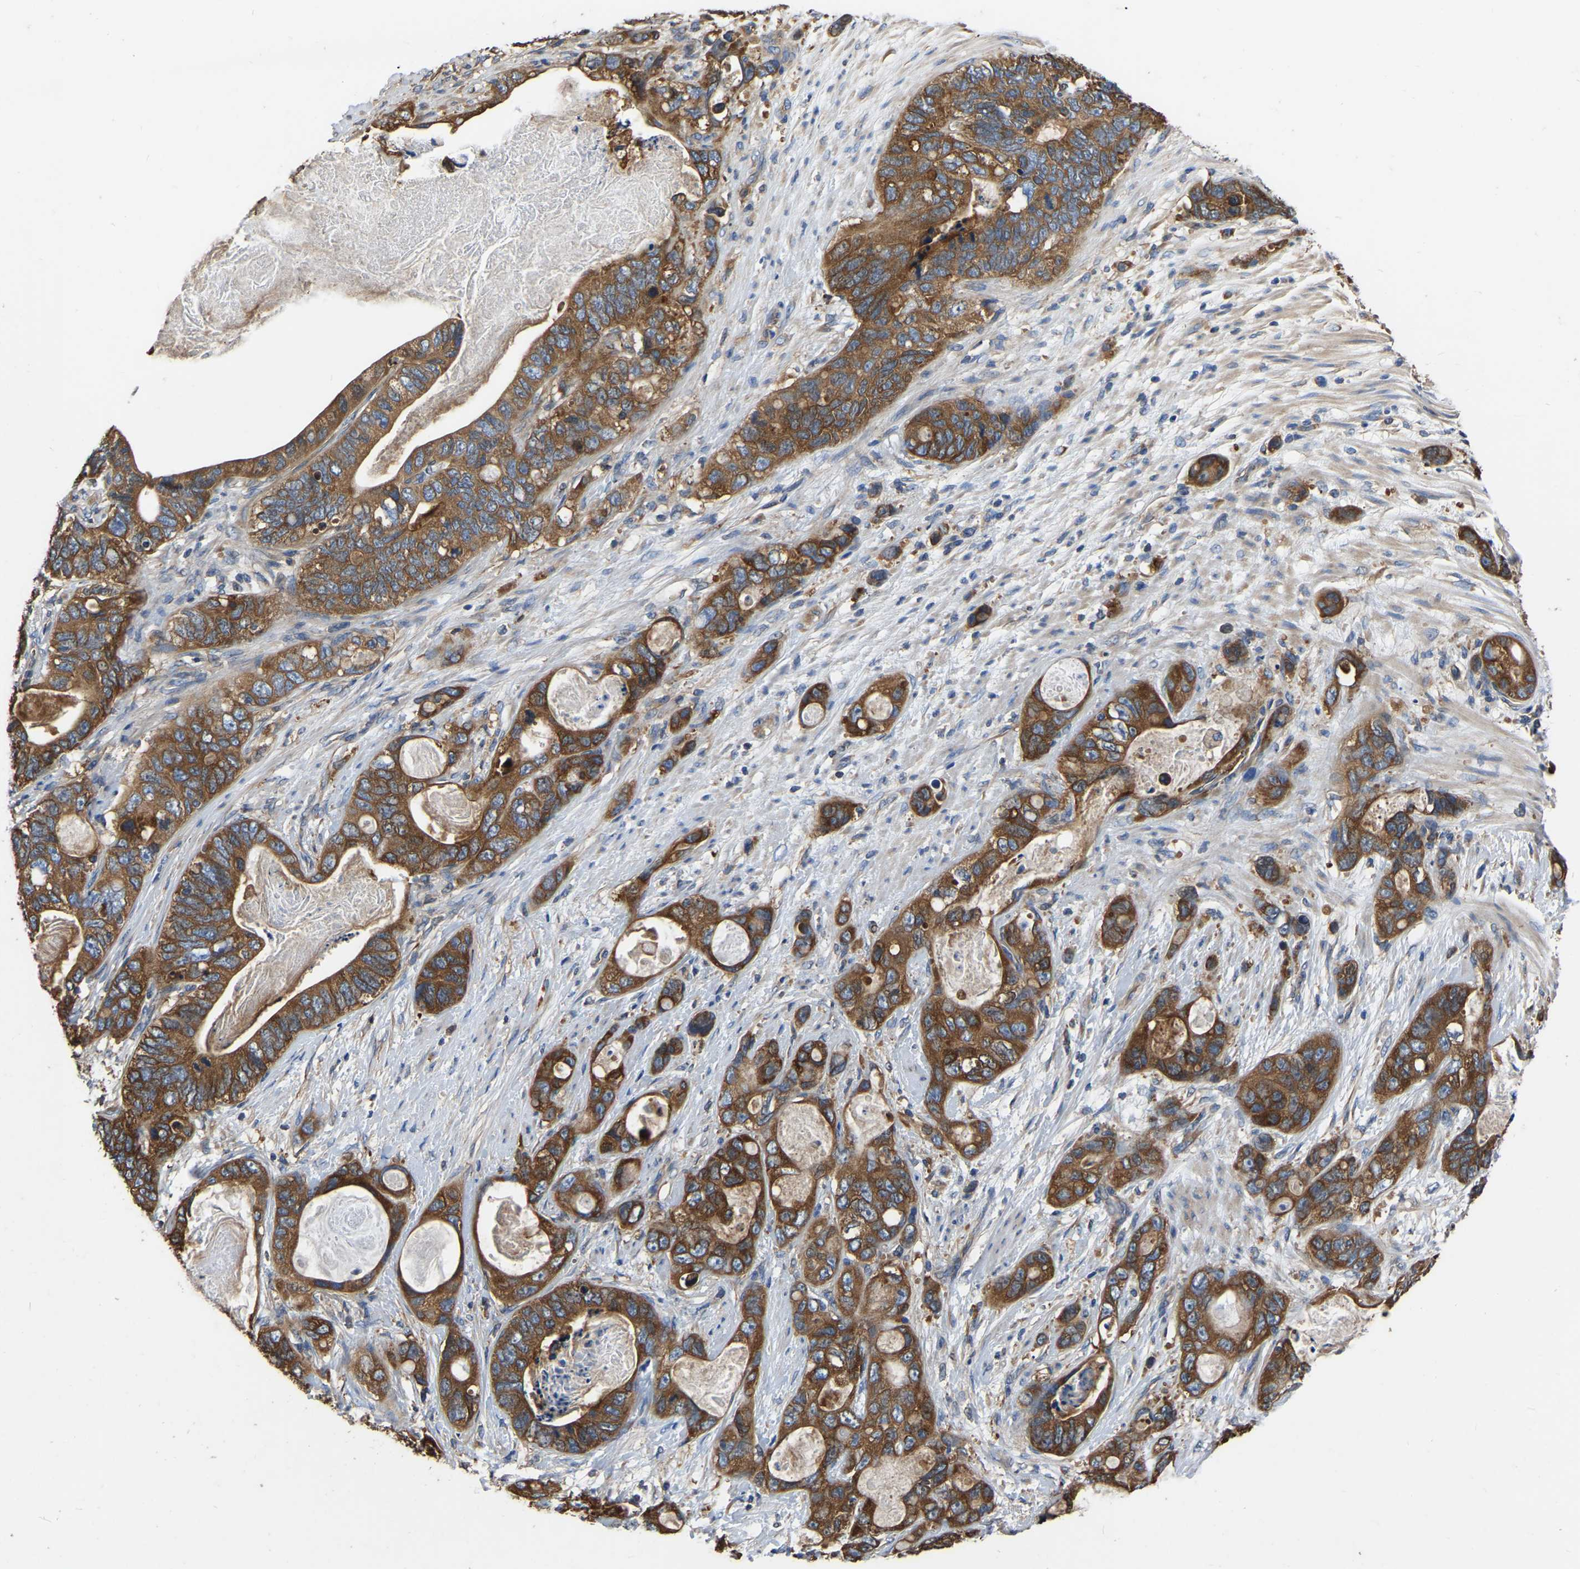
{"staining": {"intensity": "moderate", "quantity": ">75%", "location": "cytoplasmic/membranous"}, "tissue": "stomach cancer", "cell_type": "Tumor cells", "image_type": "cancer", "snomed": [{"axis": "morphology", "description": "Normal tissue, NOS"}, {"axis": "morphology", "description": "Adenocarcinoma, NOS"}, {"axis": "topography", "description": "Stomach"}], "caption": "Stomach cancer (adenocarcinoma) stained with a protein marker exhibits moderate staining in tumor cells.", "gene": "GARS1", "patient": {"sex": "female", "age": 89}}